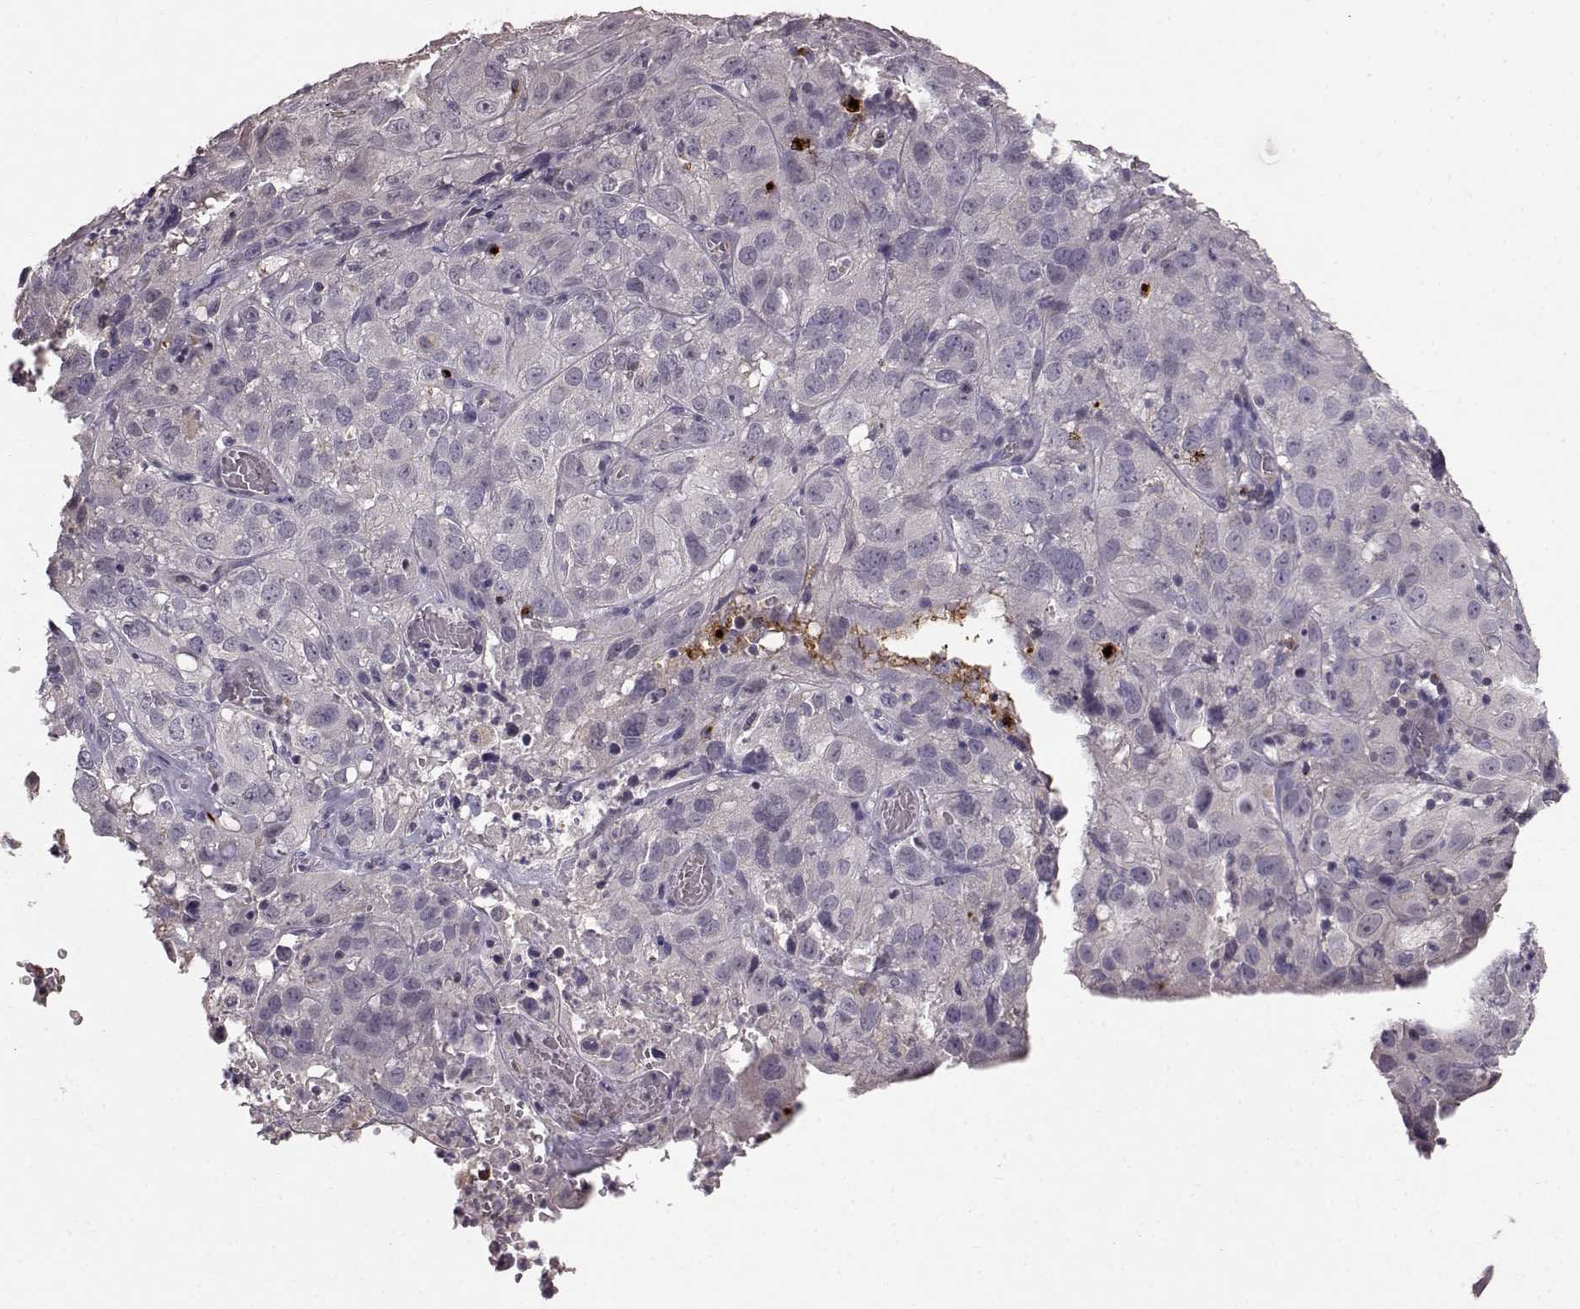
{"staining": {"intensity": "negative", "quantity": "none", "location": "none"}, "tissue": "cervical cancer", "cell_type": "Tumor cells", "image_type": "cancer", "snomed": [{"axis": "morphology", "description": "Squamous cell carcinoma, NOS"}, {"axis": "topography", "description": "Cervix"}], "caption": "Tumor cells are negative for protein expression in human cervical cancer (squamous cell carcinoma). (Stains: DAB (3,3'-diaminobenzidine) immunohistochemistry (IHC) with hematoxylin counter stain, Microscopy: brightfield microscopy at high magnification).", "gene": "CCNF", "patient": {"sex": "female", "age": 32}}